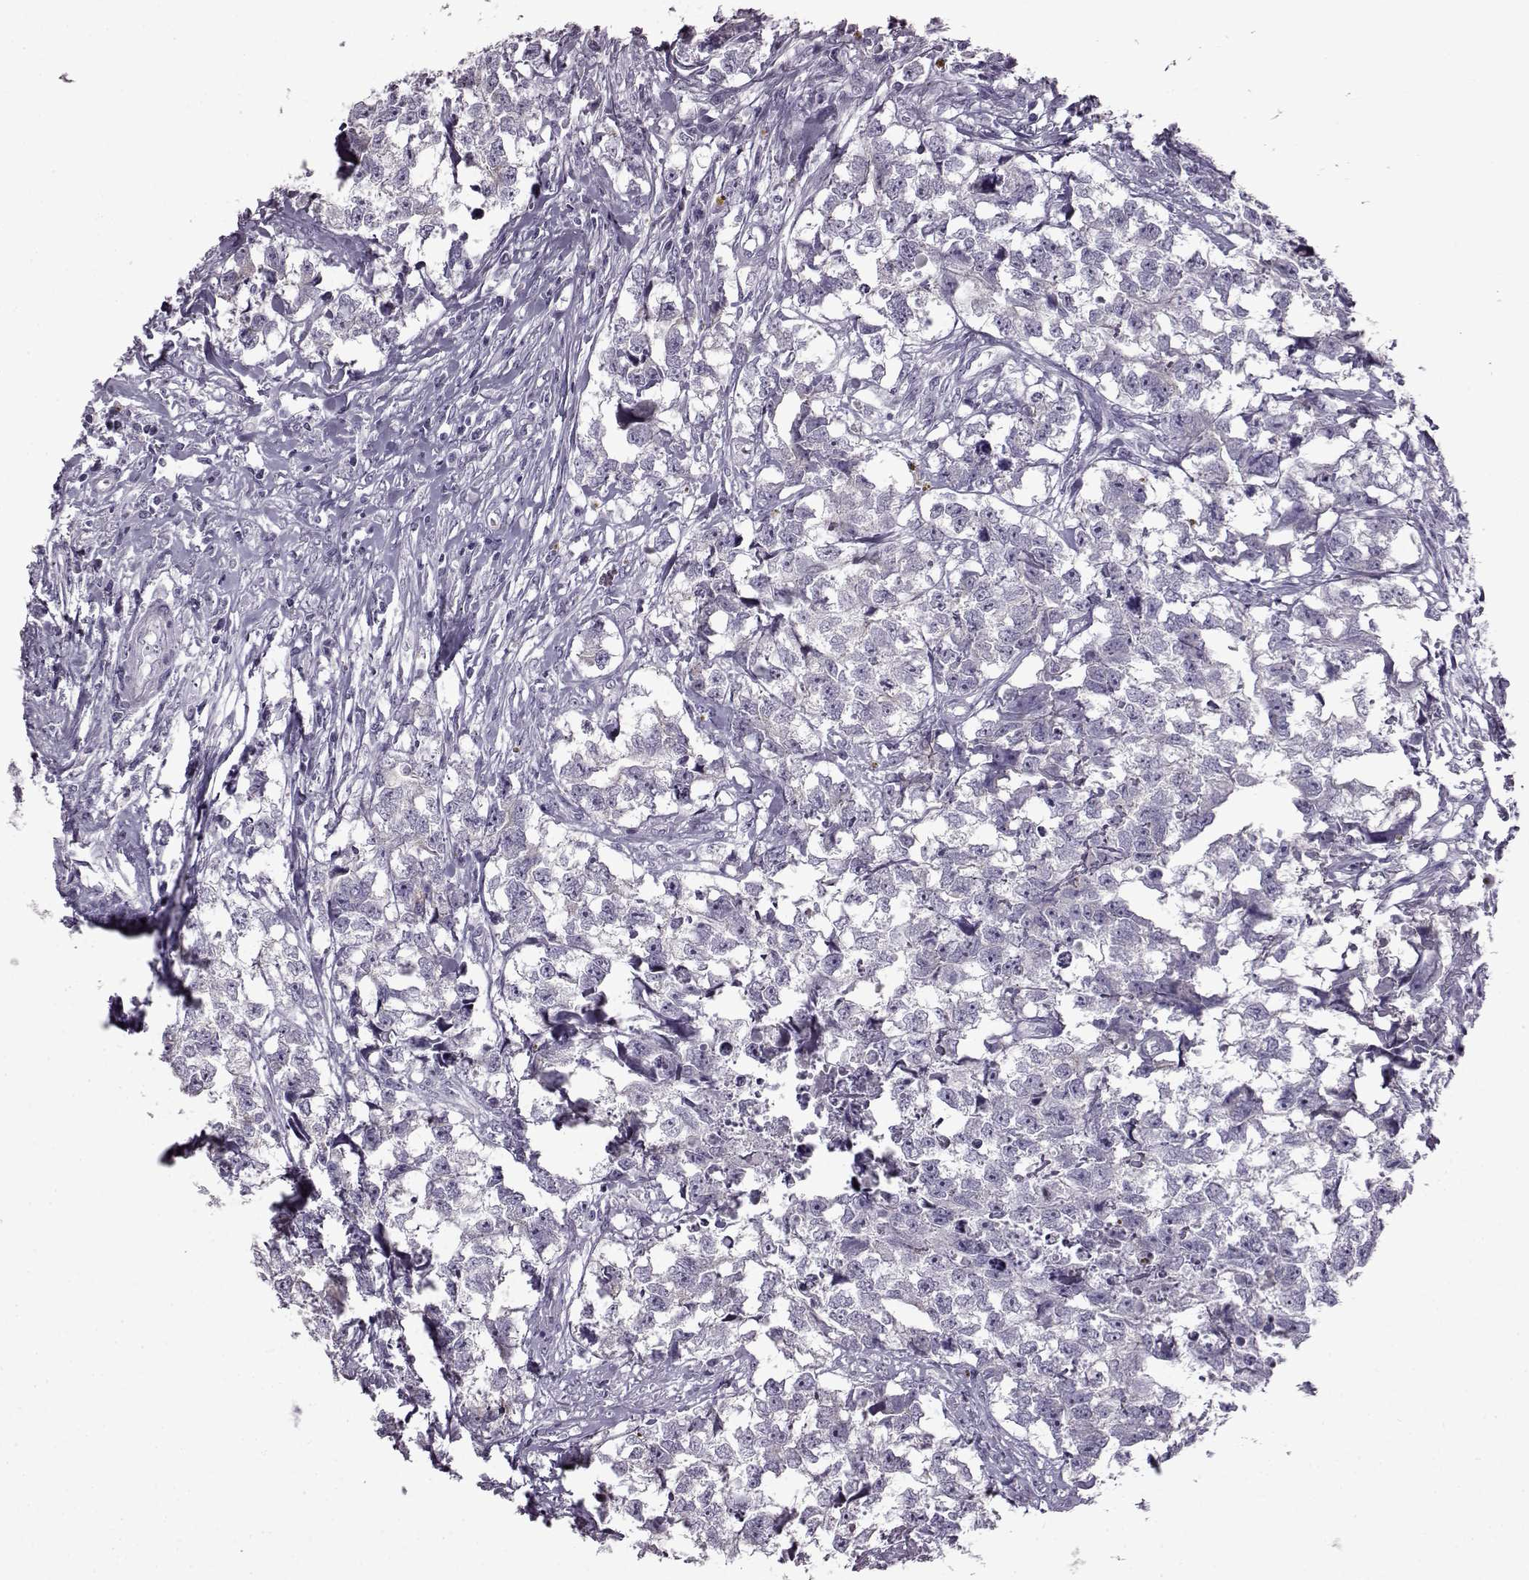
{"staining": {"intensity": "negative", "quantity": "none", "location": "none"}, "tissue": "testis cancer", "cell_type": "Tumor cells", "image_type": "cancer", "snomed": [{"axis": "morphology", "description": "Carcinoma, Embryonal, NOS"}, {"axis": "morphology", "description": "Teratoma, malignant, NOS"}, {"axis": "topography", "description": "Testis"}], "caption": "High magnification brightfield microscopy of testis malignant teratoma stained with DAB (3,3'-diaminobenzidine) (brown) and counterstained with hematoxylin (blue): tumor cells show no significant expression.", "gene": "SLC28A2", "patient": {"sex": "male", "age": 44}}